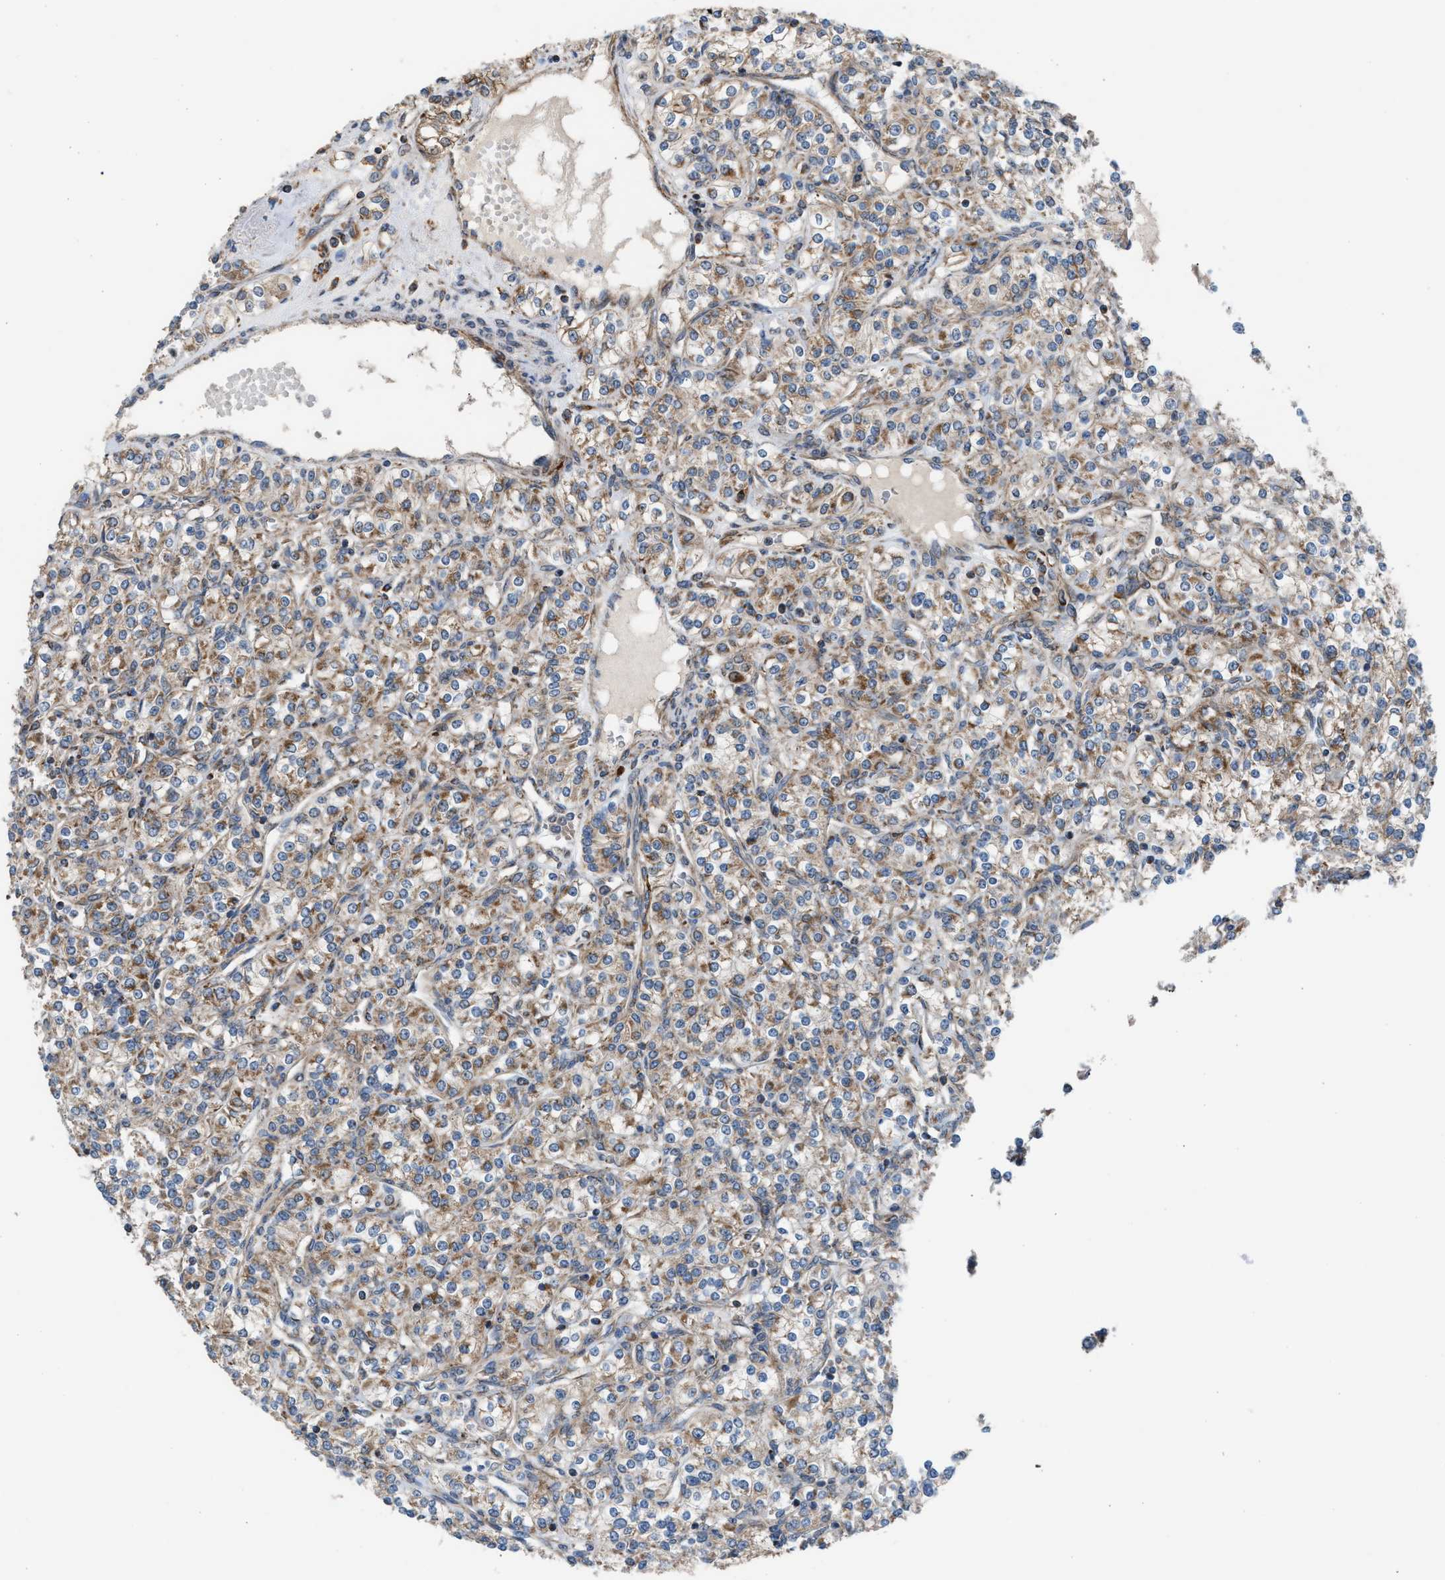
{"staining": {"intensity": "moderate", "quantity": ">75%", "location": "cytoplasmic/membranous"}, "tissue": "renal cancer", "cell_type": "Tumor cells", "image_type": "cancer", "snomed": [{"axis": "morphology", "description": "Adenocarcinoma, NOS"}, {"axis": "topography", "description": "Kidney"}], "caption": "Immunohistochemical staining of human renal cancer reveals medium levels of moderate cytoplasmic/membranous protein staining in about >75% of tumor cells.", "gene": "SLC10A3", "patient": {"sex": "male", "age": 77}}